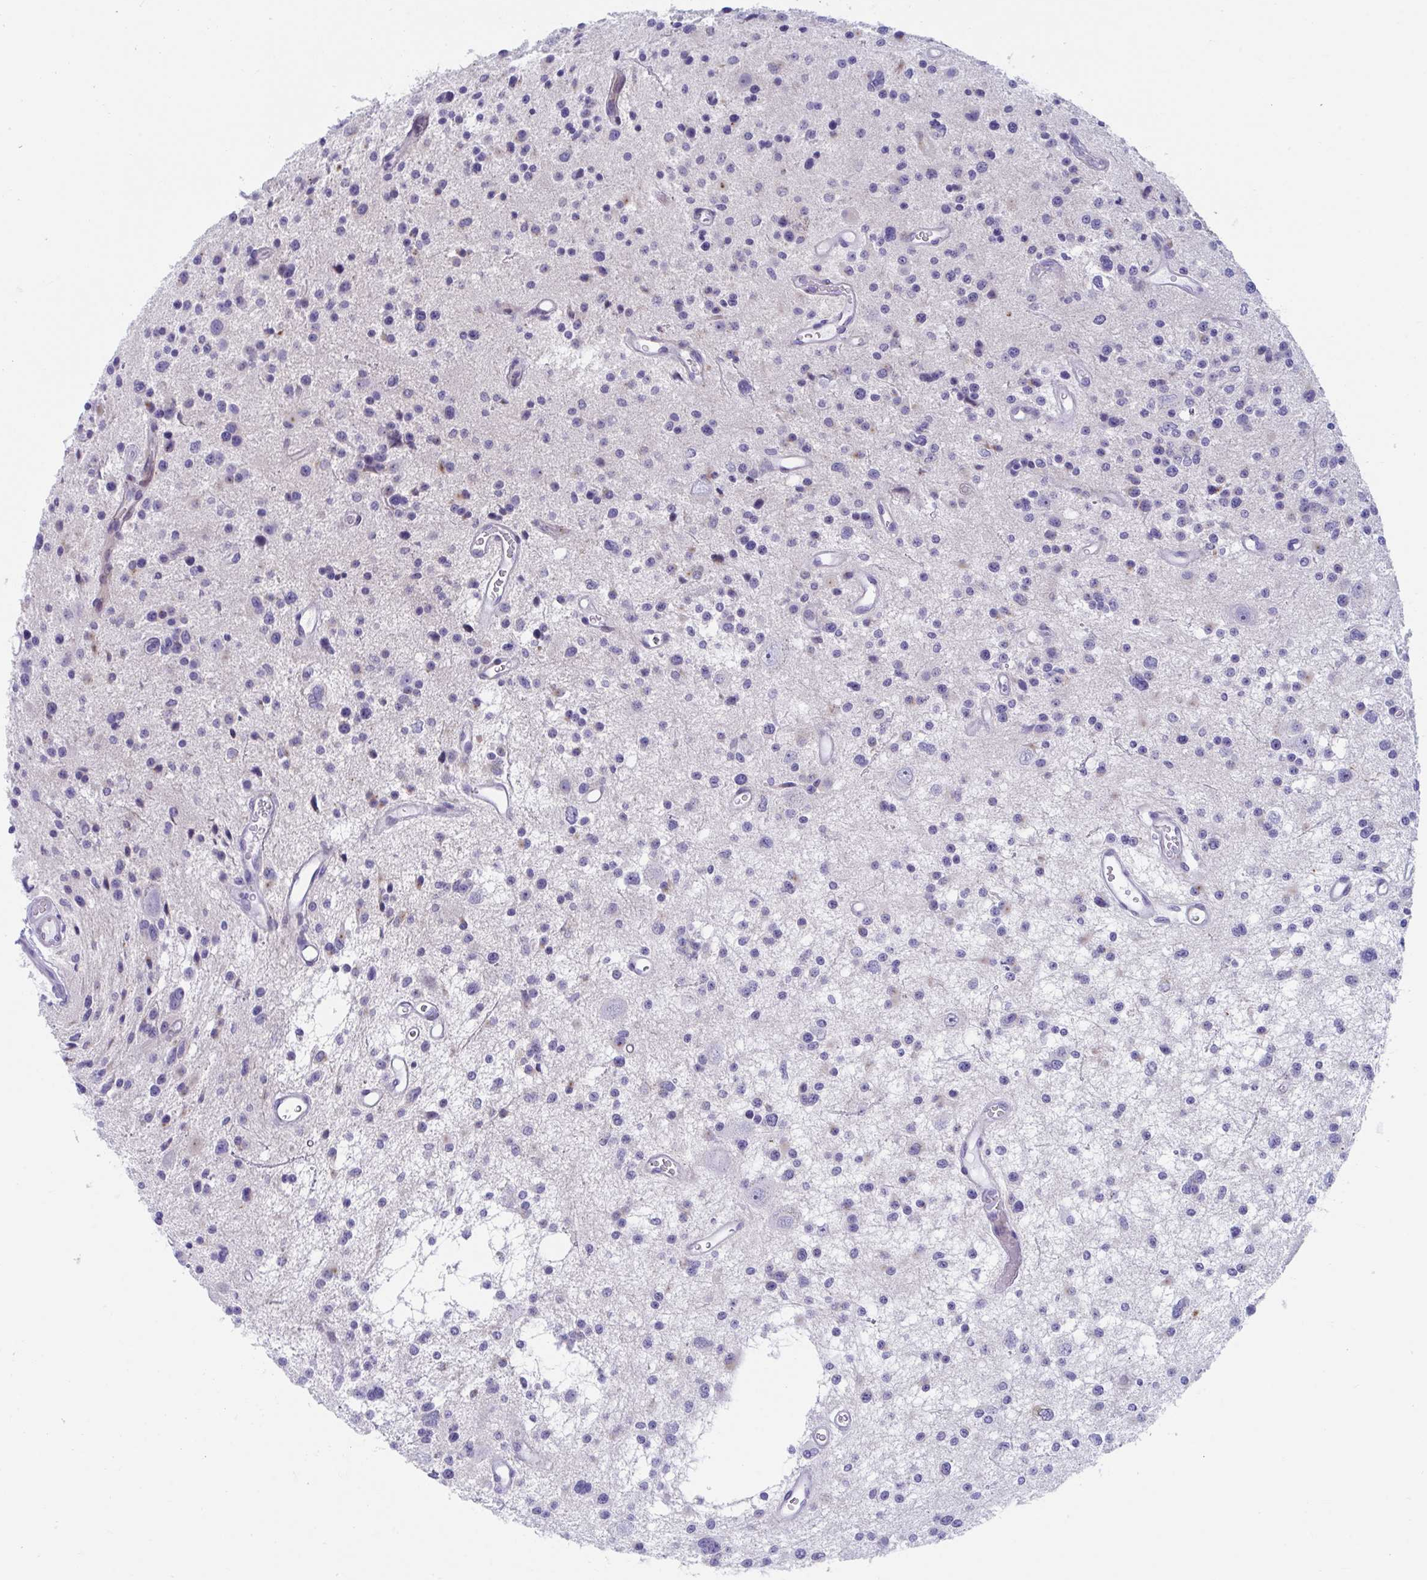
{"staining": {"intensity": "negative", "quantity": "none", "location": "none"}, "tissue": "glioma", "cell_type": "Tumor cells", "image_type": "cancer", "snomed": [{"axis": "morphology", "description": "Glioma, malignant, Low grade"}, {"axis": "topography", "description": "Brain"}], "caption": "A micrograph of malignant low-grade glioma stained for a protein displays no brown staining in tumor cells.", "gene": "TTC30B", "patient": {"sex": "male", "age": 43}}